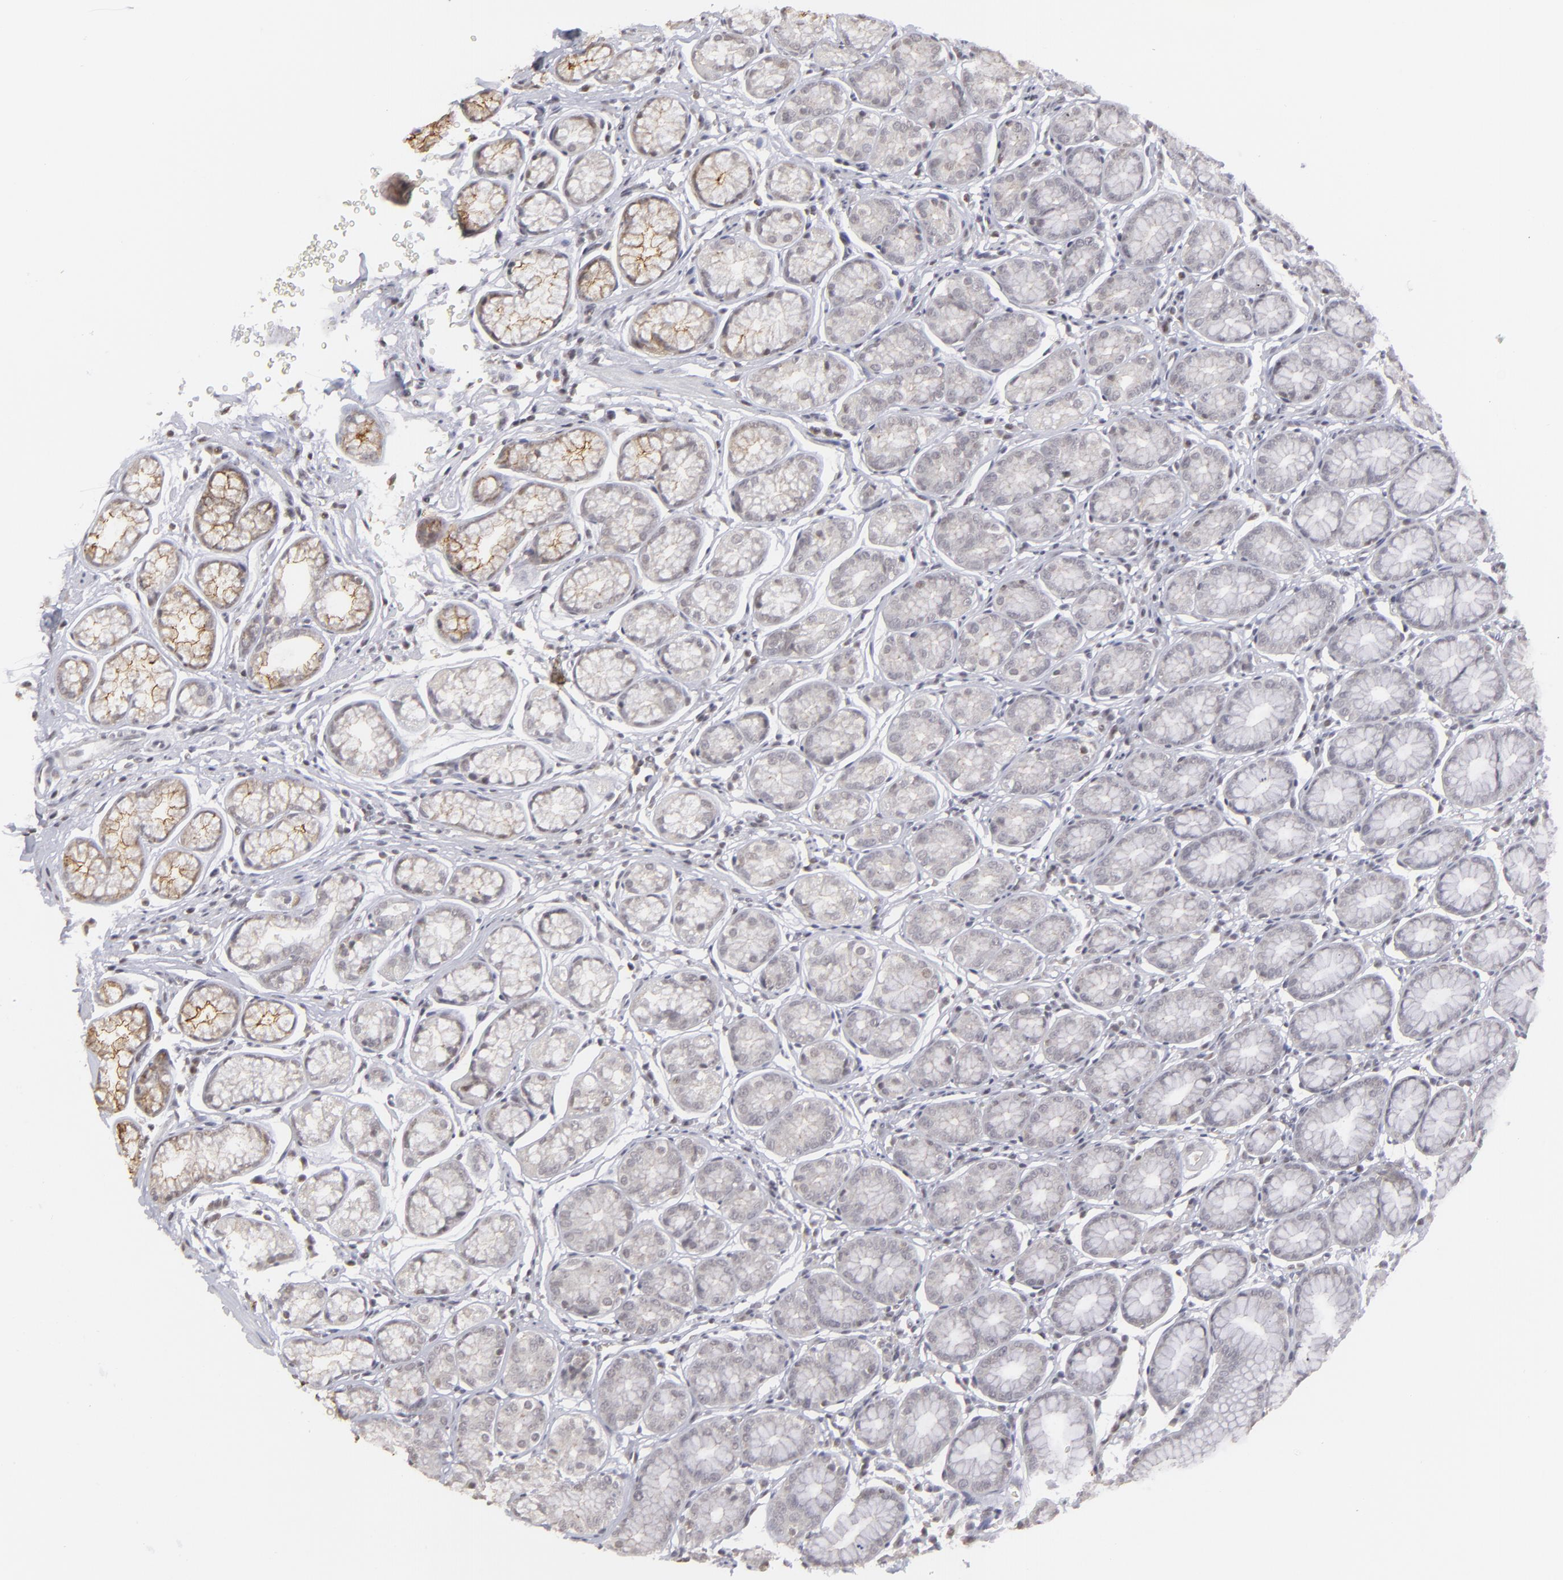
{"staining": {"intensity": "strong", "quantity": "<25%", "location": "cytoplasmic/membranous"}, "tissue": "stomach", "cell_type": "Glandular cells", "image_type": "normal", "snomed": [{"axis": "morphology", "description": "Normal tissue, NOS"}, {"axis": "topography", "description": "Stomach"}], "caption": "Immunohistochemical staining of benign human stomach demonstrates <25% levels of strong cytoplasmic/membranous protein positivity in about <25% of glandular cells.", "gene": "CLDN2", "patient": {"sex": "male", "age": 42}}